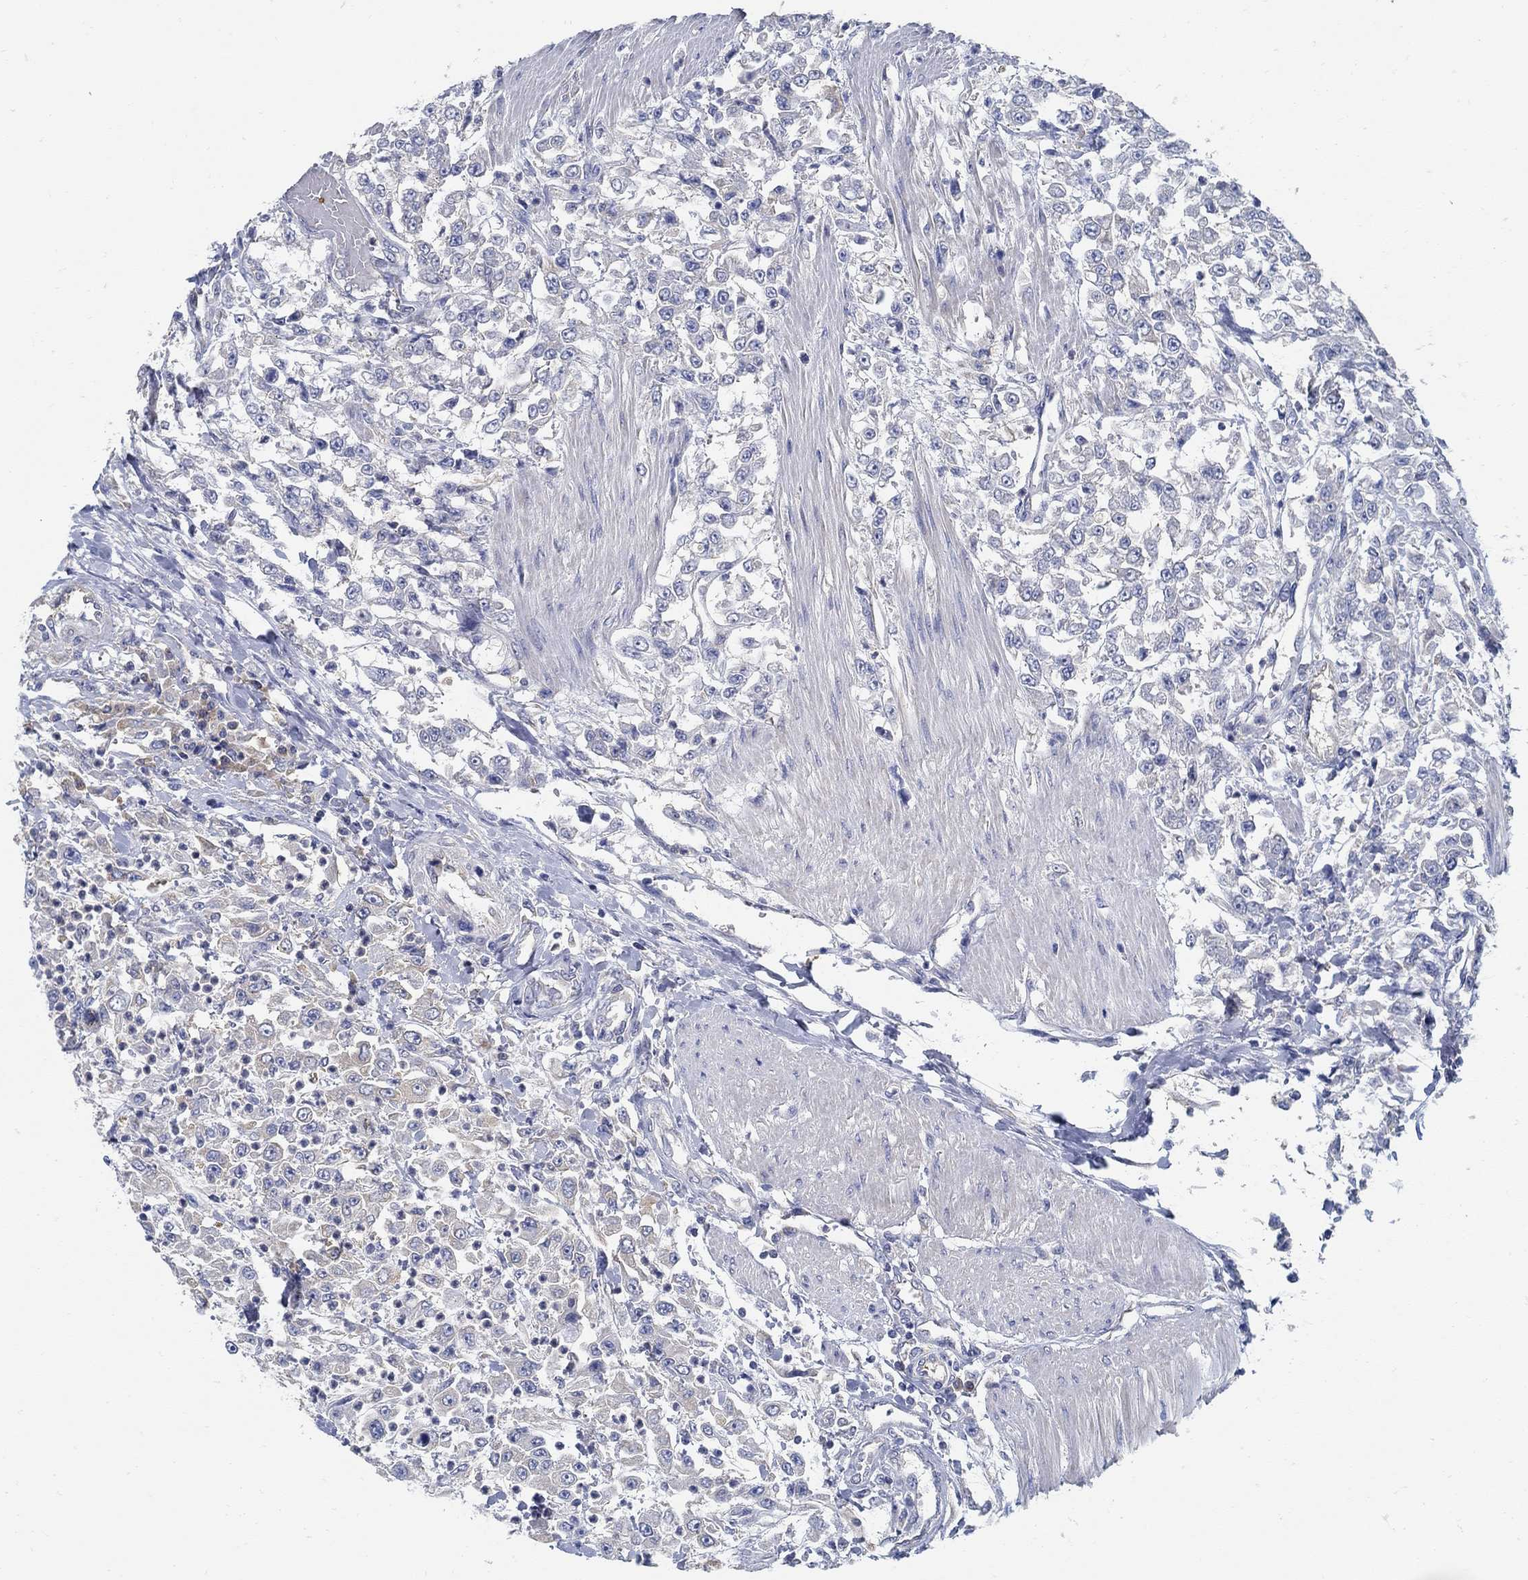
{"staining": {"intensity": "negative", "quantity": "none", "location": "none"}, "tissue": "urothelial cancer", "cell_type": "Tumor cells", "image_type": "cancer", "snomed": [{"axis": "morphology", "description": "Urothelial carcinoma, High grade"}, {"axis": "topography", "description": "Urinary bladder"}], "caption": "There is no significant staining in tumor cells of high-grade urothelial carcinoma.", "gene": "PCDH11X", "patient": {"sex": "male", "age": 46}}